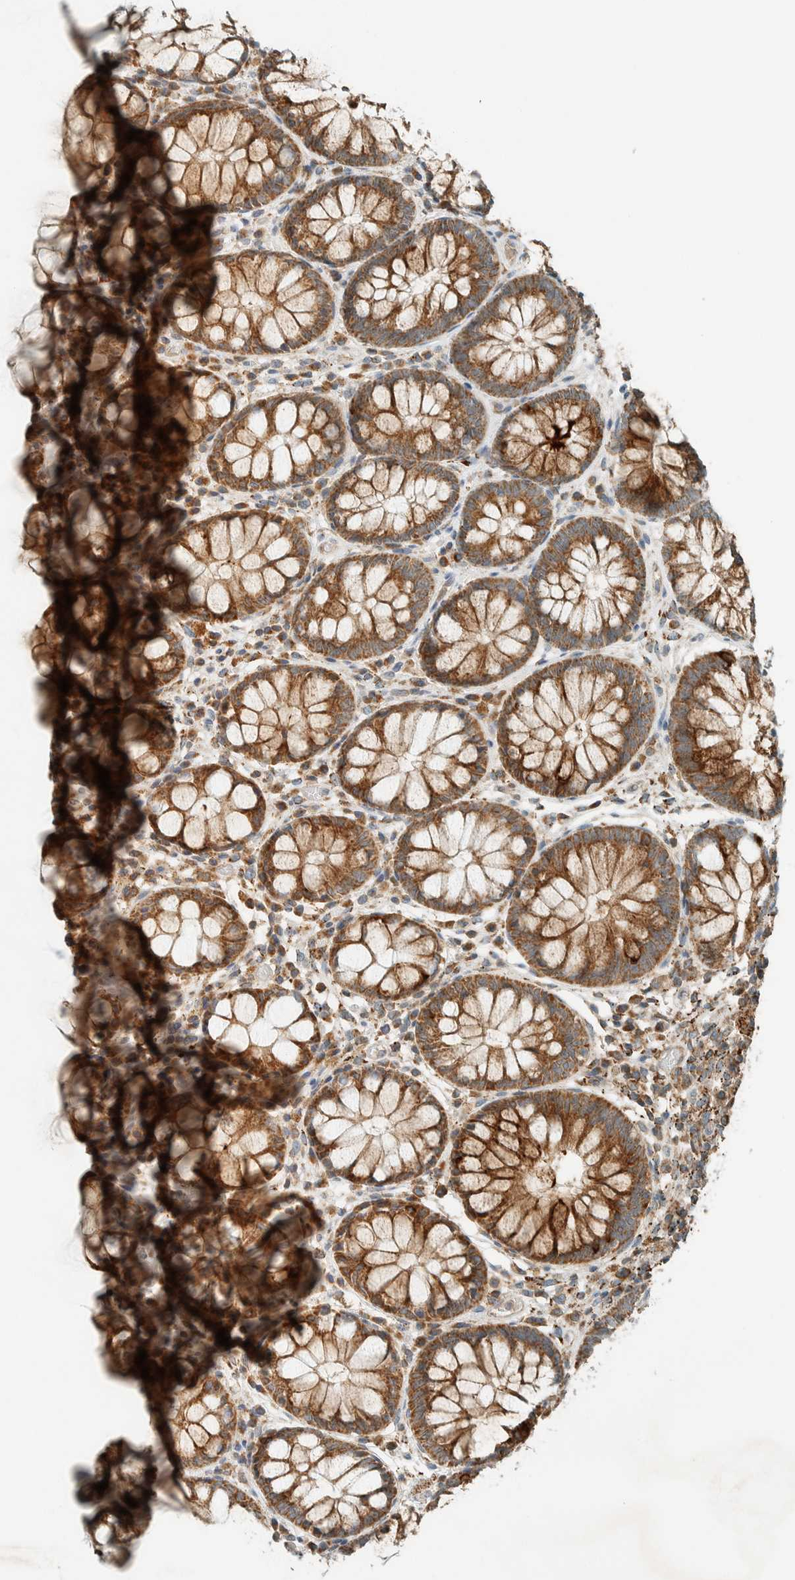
{"staining": {"intensity": "moderate", "quantity": ">75%", "location": "cytoplasmic/membranous"}, "tissue": "rectum", "cell_type": "Glandular cells", "image_type": "normal", "snomed": [{"axis": "morphology", "description": "Normal tissue, NOS"}, {"axis": "topography", "description": "Rectum"}], "caption": "About >75% of glandular cells in benign human rectum reveal moderate cytoplasmic/membranous protein staining as visualized by brown immunohistochemical staining.", "gene": "SPAG5", "patient": {"sex": "male", "age": 64}}